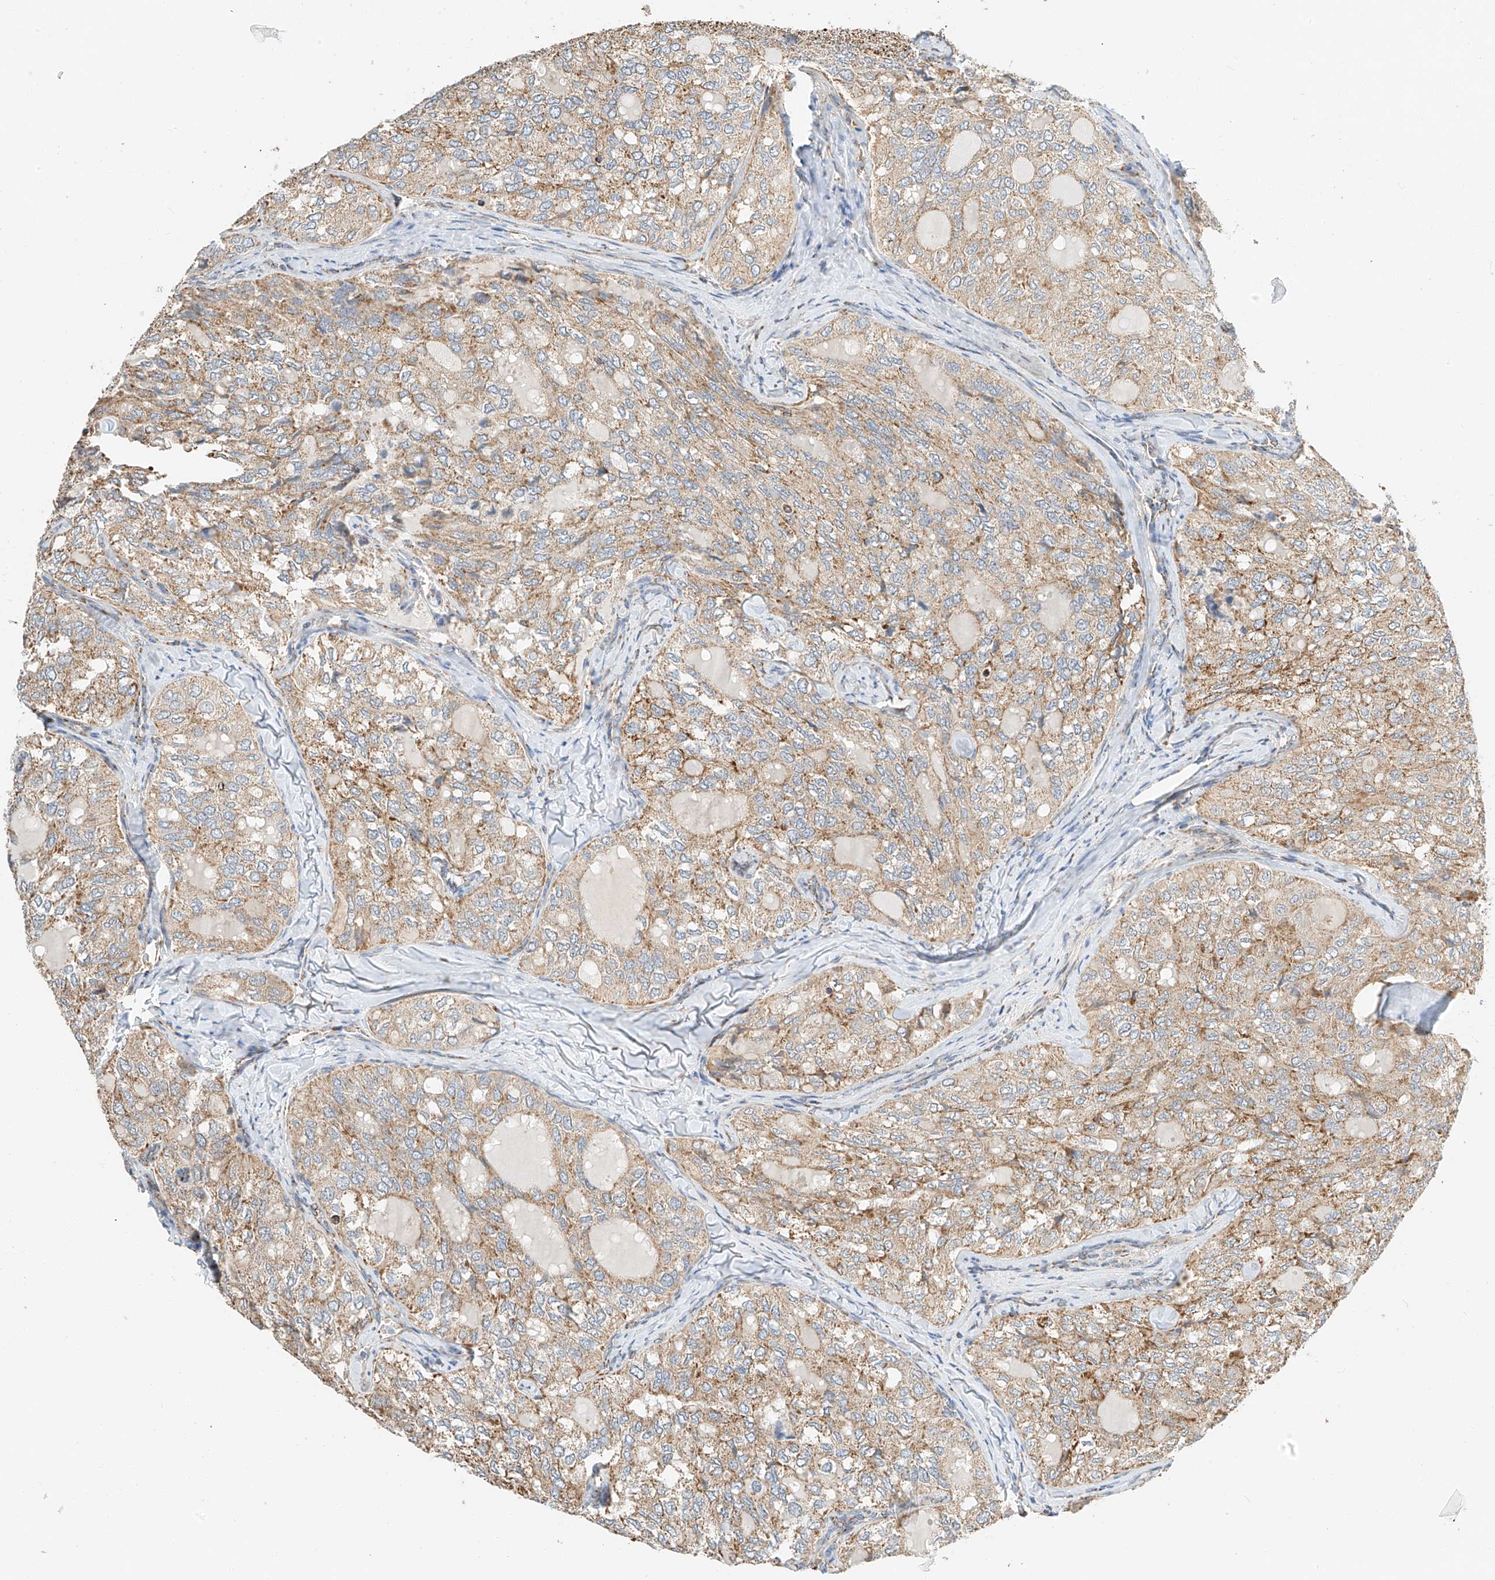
{"staining": {"intensity": "weak", "quantity": ">75%", "location": "cytoplasmic/membranous"}, "tissue": "thyroid cancer", "cell_type": "Tumor cells", "image_type": "cancer", "snomed": [{"axis": "morphology", "description": "Follicular adenoma carcinoma, NOS"}, {"axis": "topography", "description": "Thyroid gland"}], "caption": "A photomicrograph showing weak cytoplasmic/membranous staining in about >75% of tumor cells in follicular adenoma carcinoma (thyroid), as visualized by brown immunohistochemical staining.", "gene": "YIPF7", "patient": {"sex": "male", "age": 75}}